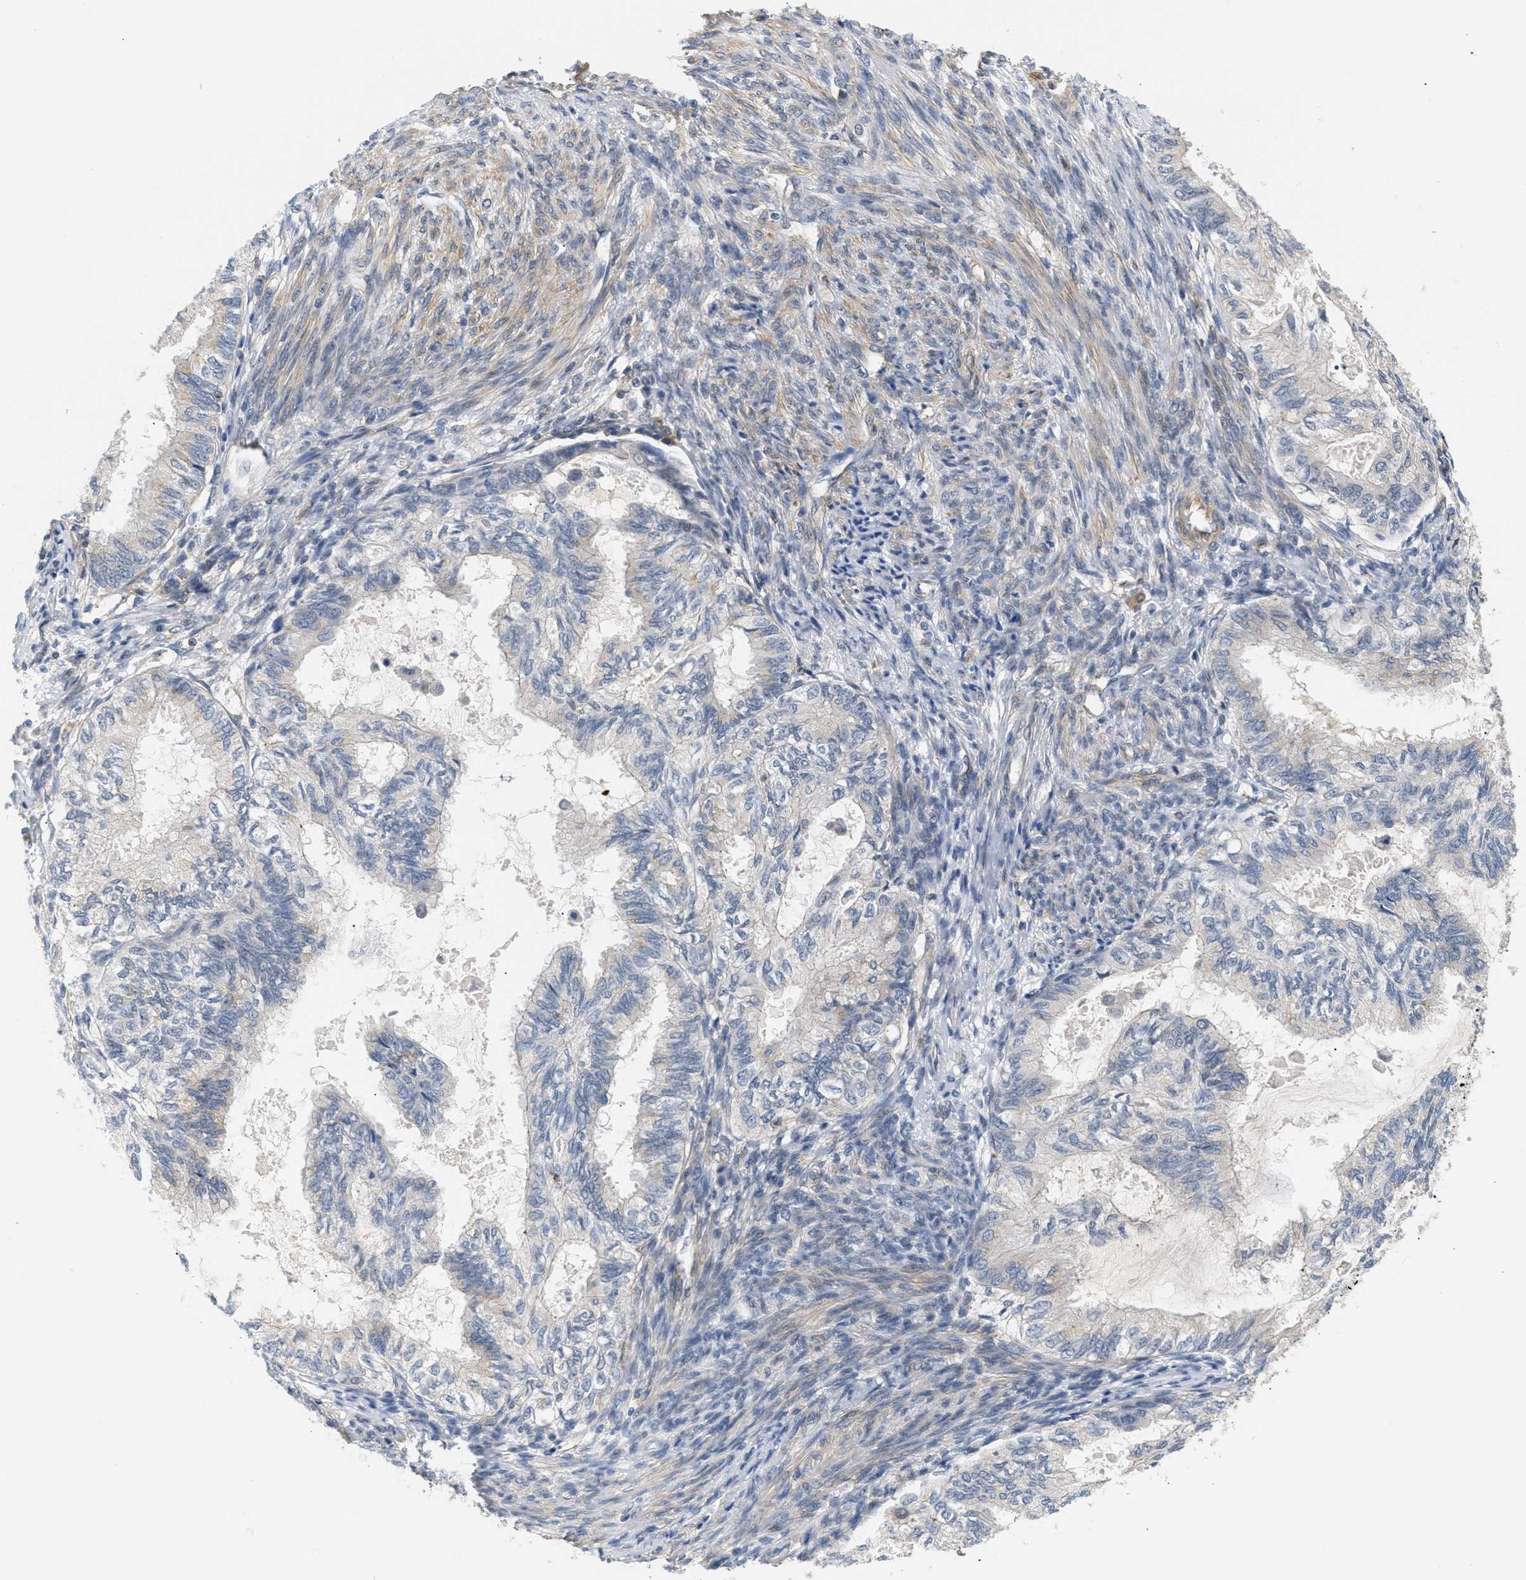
{"staining": {"intensity": "negative", "quantity": "none", "location": "none"}, "tissue": "cervical cancer", "cell_type": "Tumor cells", "image_type": "cancer", "snomed": [{"axis": "morphology", "description": "Normal tissue, NOS"}, {"axis": "morphology", "description": "Adenocarcinoma, NOS"}, {"axis": "topography", "description": "Cervix"}, {"axis": "topography", "description": "Endometrium"}], "caption": "Cervical adenocarcinoma stained for a protein using immunohistochemistry (IHC) exhibits no staining tumor cells.", "gene": "CORO2B", "patient": {"sex": "female", "age": 86}}